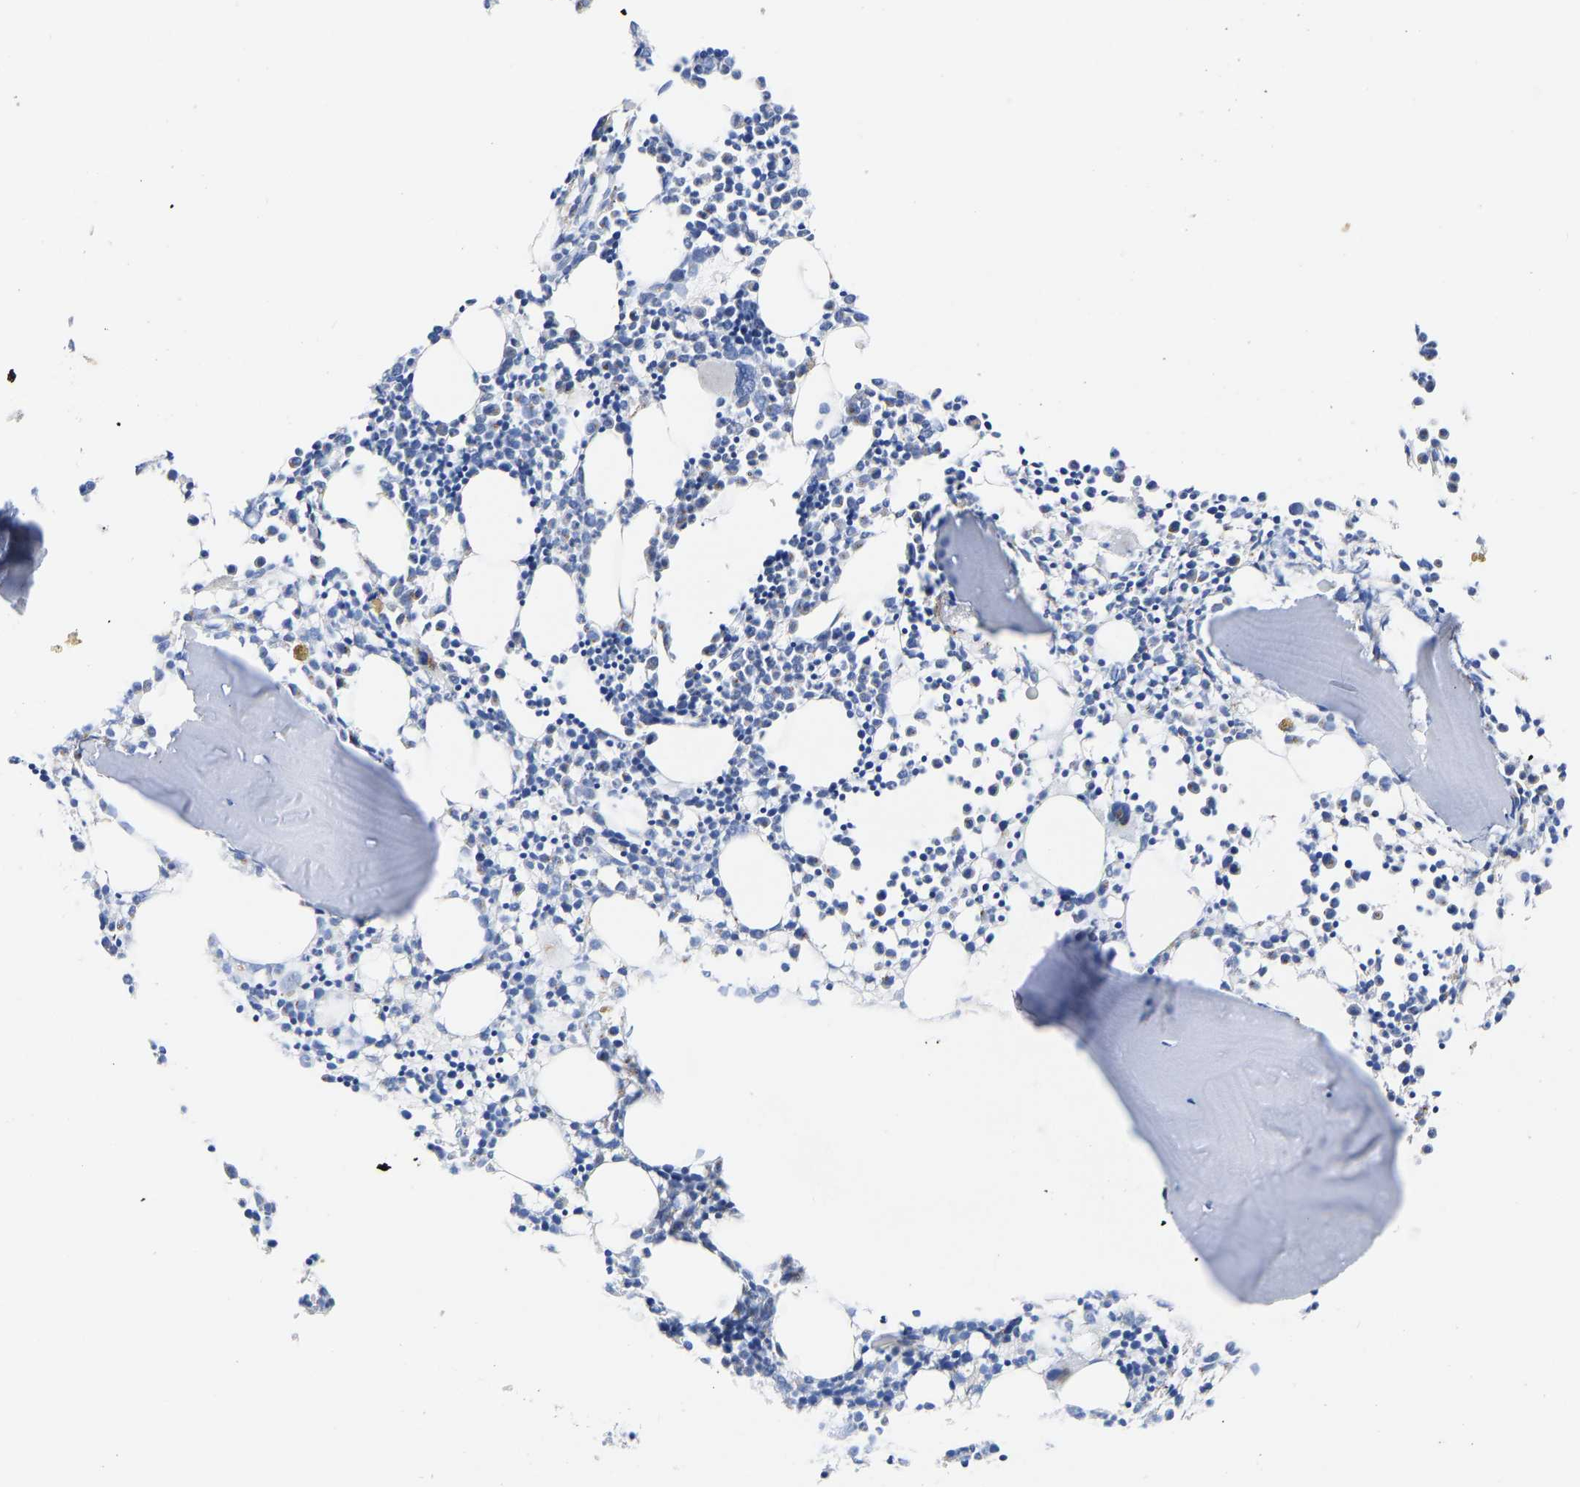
{"staining": {"intensity": "moderate", "quantity": "25%-75%", "location": "cytoplasmic/membranous"}, "tissue": "bone marrow", "cell_type": "Hematopoietic cells", "image_type": "normal", "snomed": [{"axis": "morphology", "description": "Normal tissue, NOS"}, {"axis": "morphology", "description": "Inflammation, NOS"}, {"axis": "topography", "description": "Bone marrow"}], "caption": "Immunohistochemical staining of normal bone marrow exhibits 25%-75% levels of moderate cytoplasmic/membranous protein staining in about 25%-75% of hematopoietic cells. (brown staining indicates protein expression, while blue staining denotes nuclei).", "gene": "TMEM87A", "patient": {"sex": "male", "age": 25}}